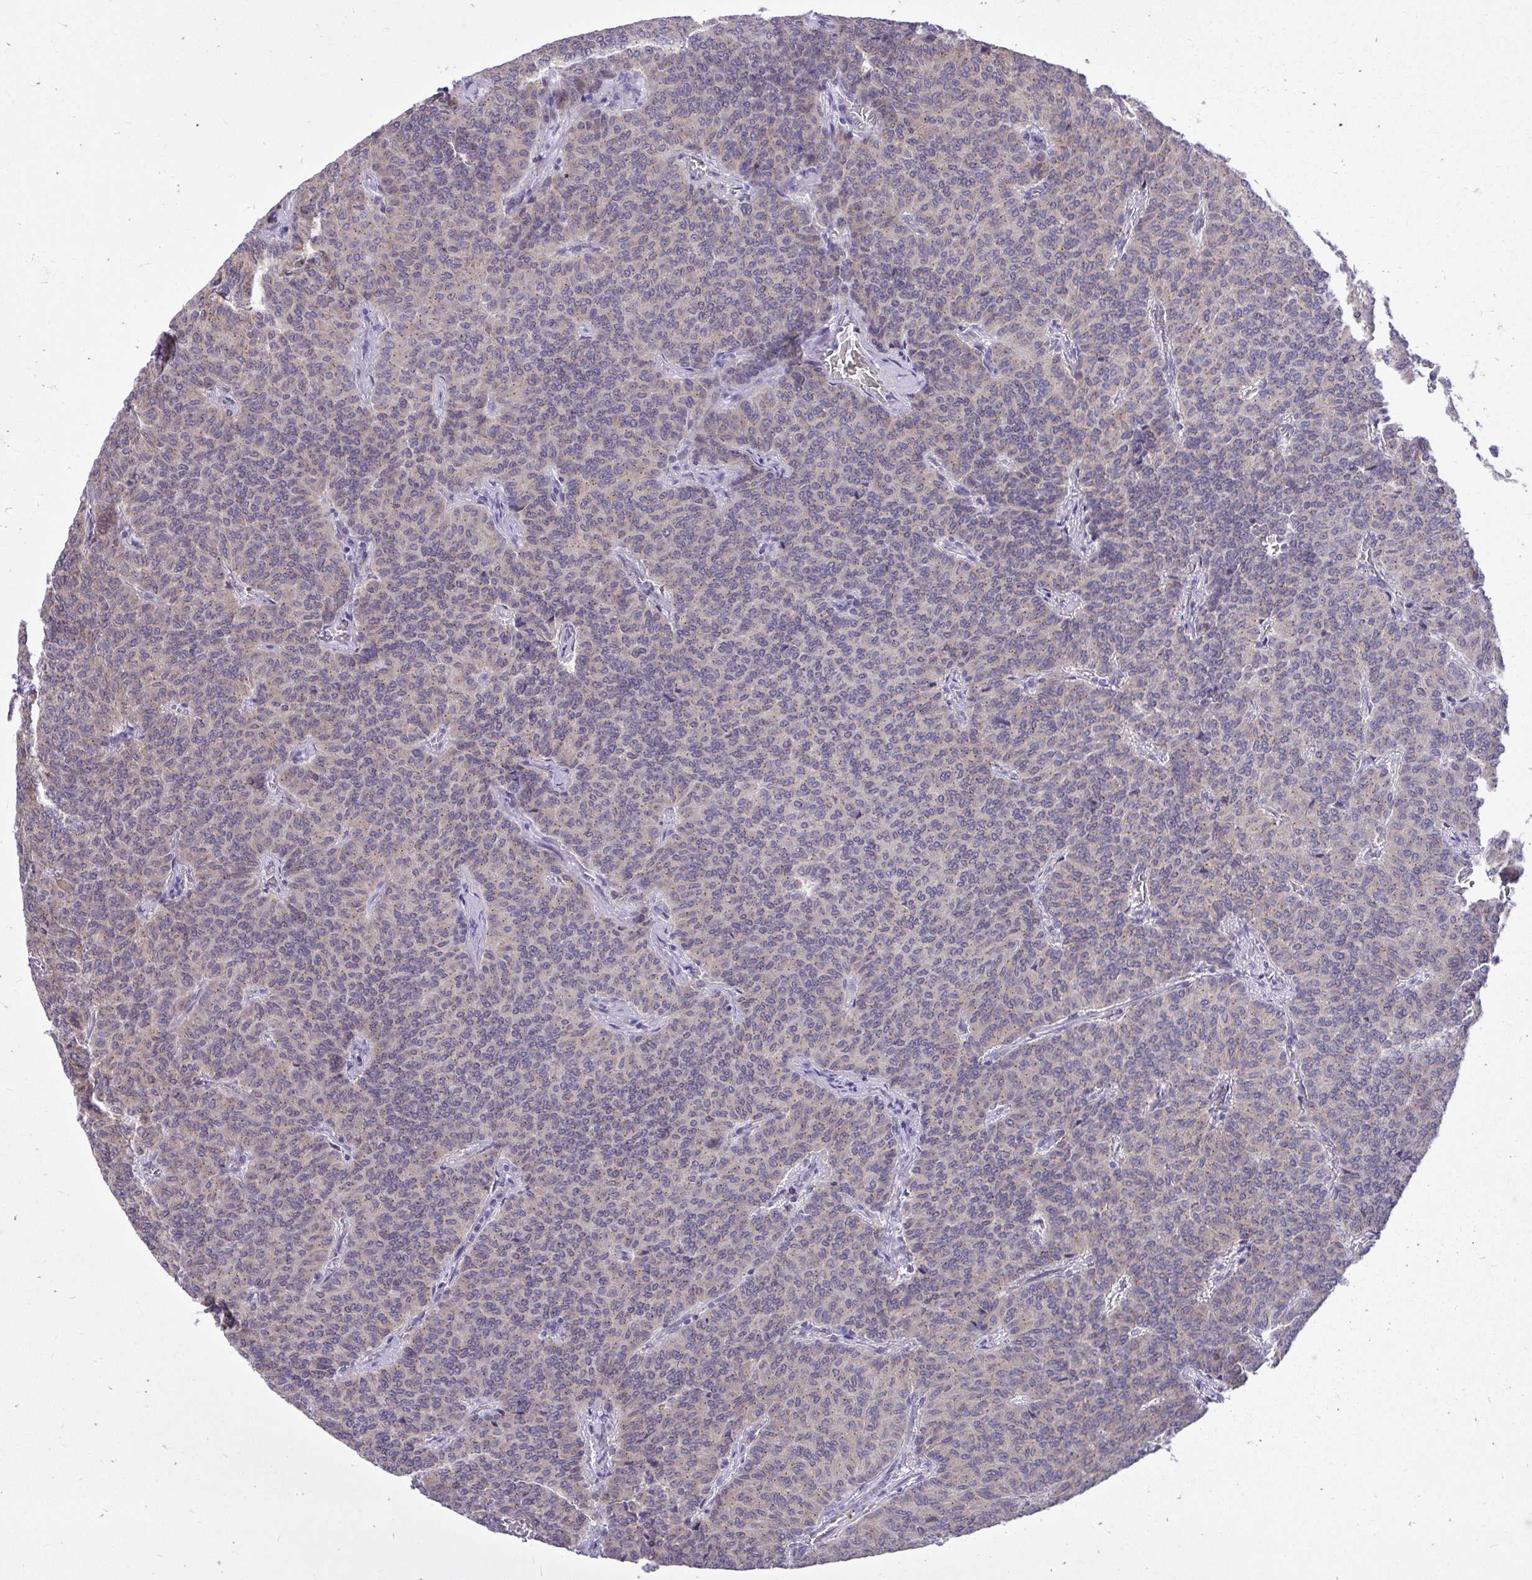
{"staining": {"intensity": "weak", "quantity": "<25%", "location": "cytoplasmic/membranous"}, "tissue": "carcinoid", "cell_type": "Tumor cells", "image_type": "cancer", "snomed": [{"axis": "morphology", "description": "Carcinoid, malignant, NOS"}, {"axis": "topography", "description": "Lung"}], "caption": "An image of carcinoid stained for a protein displays no brown staining in tumor cells. (Immunohistochemistry (ihc), brightfield microscopy, high magnification).", "gene": "CEACAM18", "patient": {"sex": "male", "age": 61}}